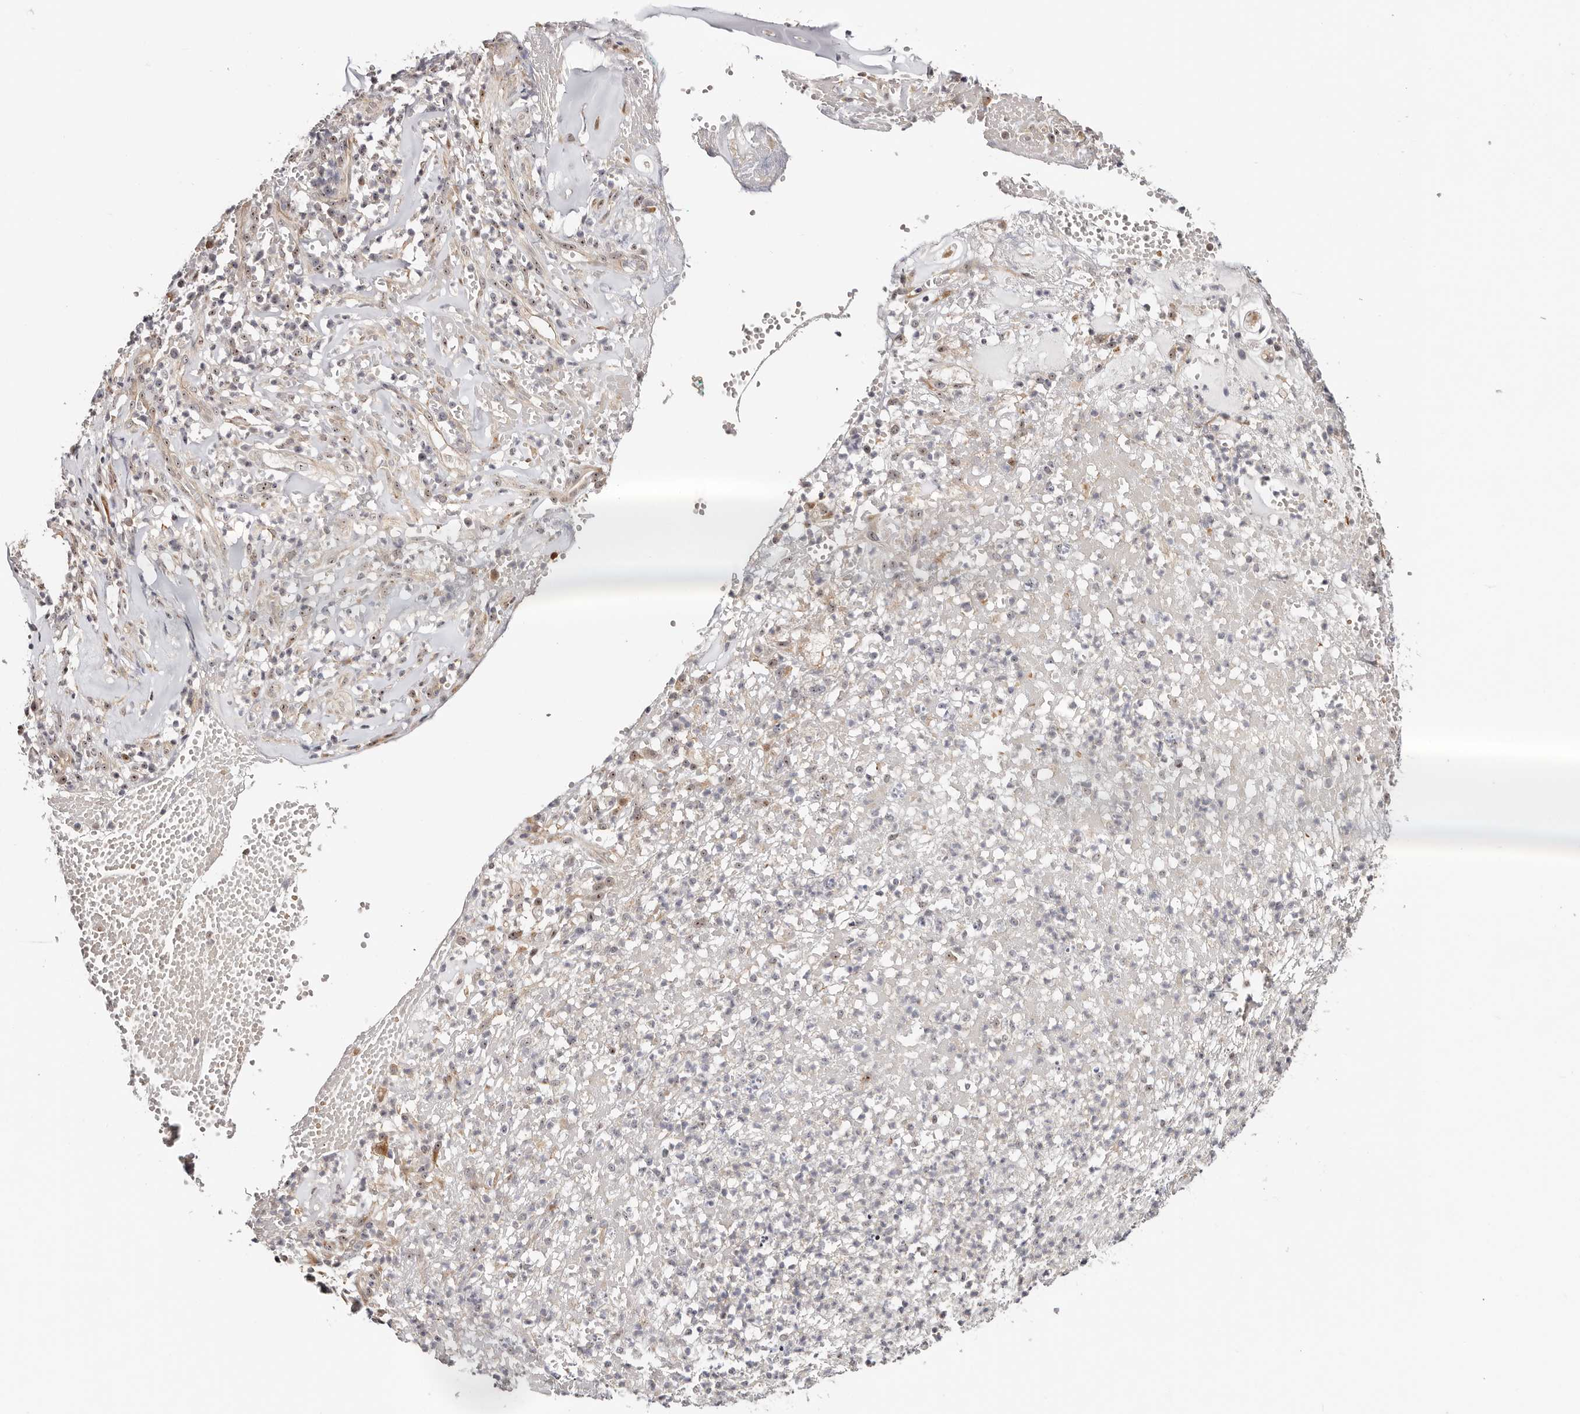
{"staining": {"intensity": "negative", "quantity": "none", "location": "none"}, "tissue": "adipose tissue", "cell_type": "Adipocytes", "image_type": "normal", "snomed": [{"axis": "morphology", "description": "Normal tissue, NOS"}, {"axis": "morphology", "description": "Basal cell carcinoma"}, {"axis": "topography", "description": "Cartilage tissue"}, {"axis": "topography", "description": "Nasopharynx"}, {"axis": "topography", "description": "Oral tissue"}], "caption": "Immunohistochemistry (IHC) of unremarkable adipose tissue displays no expression in adipocytes. (DAB (3,3'-diaminobenzidine) IHC, high magnification).", "gene": "ODF2L", "patient": {"sex": "female", "age": 77}}